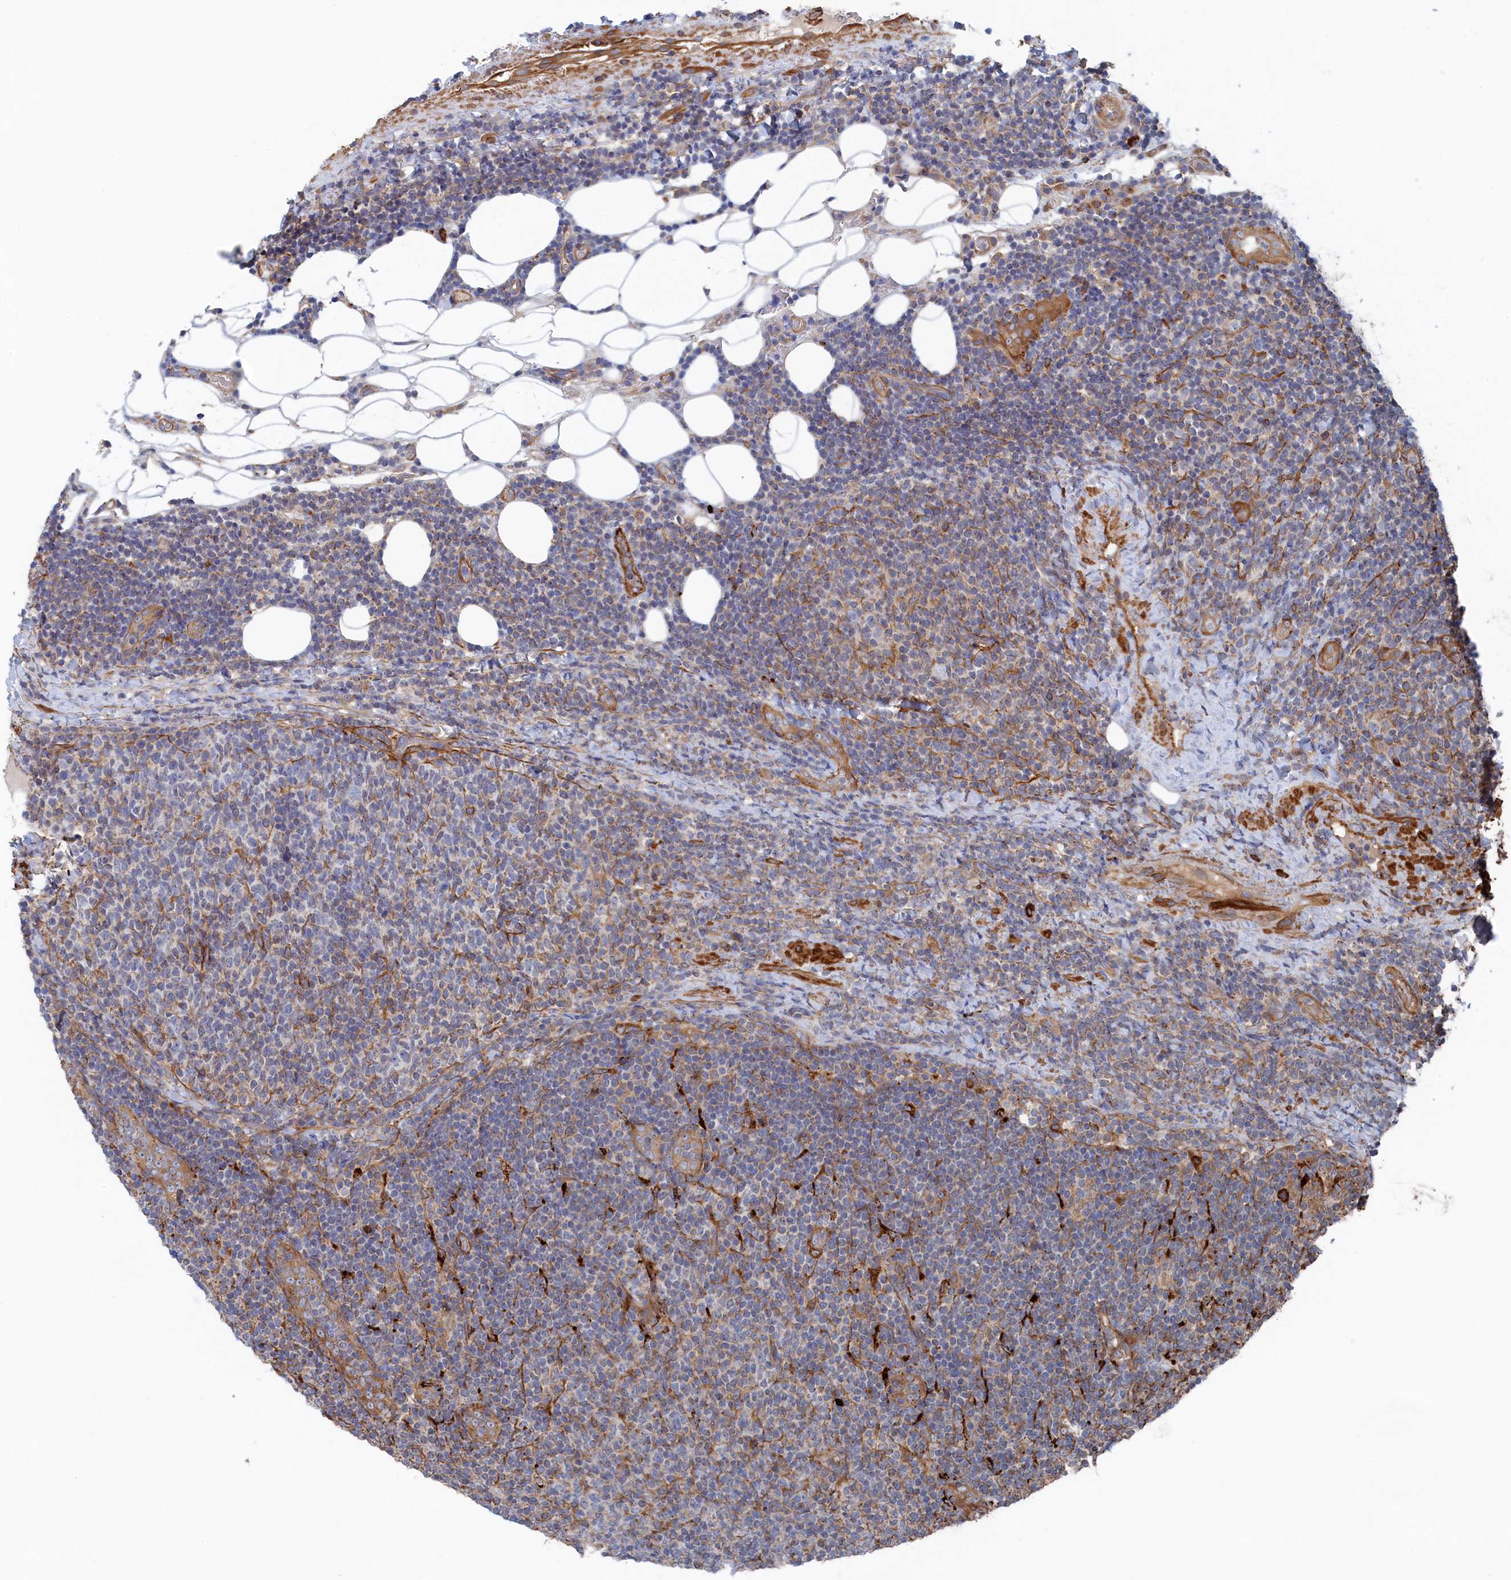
{"staining": {"intensity": "negative", "quantity": "none", "location": "none"}, "tissue": "lymphoma", "cell_type": "Tumor cells", "image_type": "cancer", "snomed": [{"axis": "morphology", "description": "Malignant lymphoma, non-Hodgkin's type, Low grade"}, {"axis": "topography", "description": "Lymph node"}], "caption": "There is no significant staining in tumor cells of low-grade malignant lymphoma, non-Hodgkin's type. (DAB IHC, high magnification).", "gene": "FILIP1L", "patient": {"sex": "male", "age": 66}}